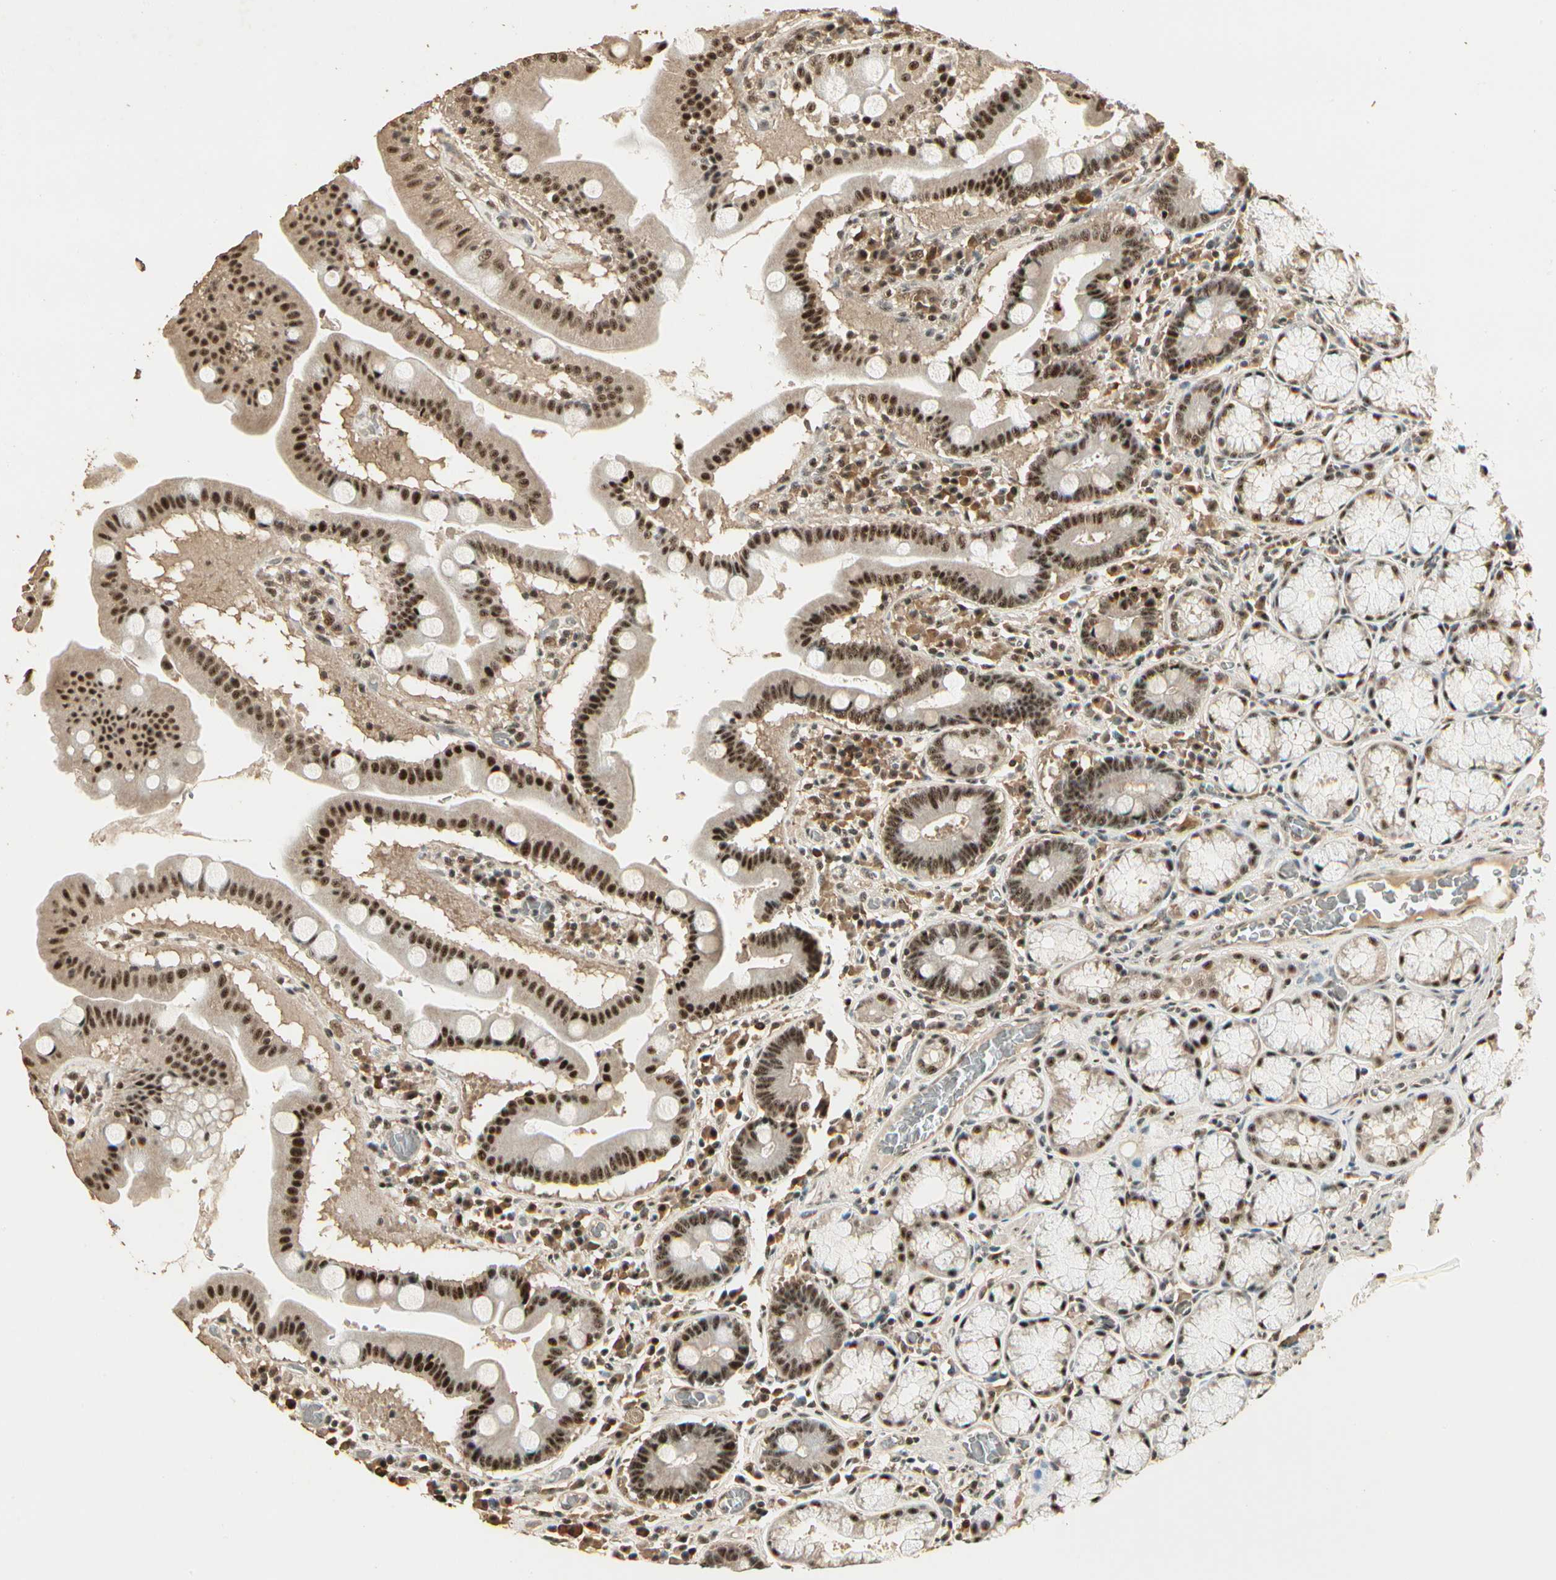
{"staining": {"intensity": "moderate", "quantity": ">75%", "location": "cytoplasmic/membranous,nuclear"}, "tissue": "stomach", "cell_type": "Glandular cells", "image_type": "normal", "snomed": [{"axis": "morphology", "description": "Normal tissue, NOS"}, {"axis": "topography", "description": "Stomach, lower"}], "caption": "A high-resolution micrograph shows immunohistochemistry staining of normal stomach, which displays moderate cytoplasmic/membranous,nuclear expression in about >75% of glandular cells. (DAB (3,3'-diaminobenzidine) IHC with brightfield microscopy, high magnification).", "gene": "RBM25", "patient": {"sex": "male", "age": 56}}